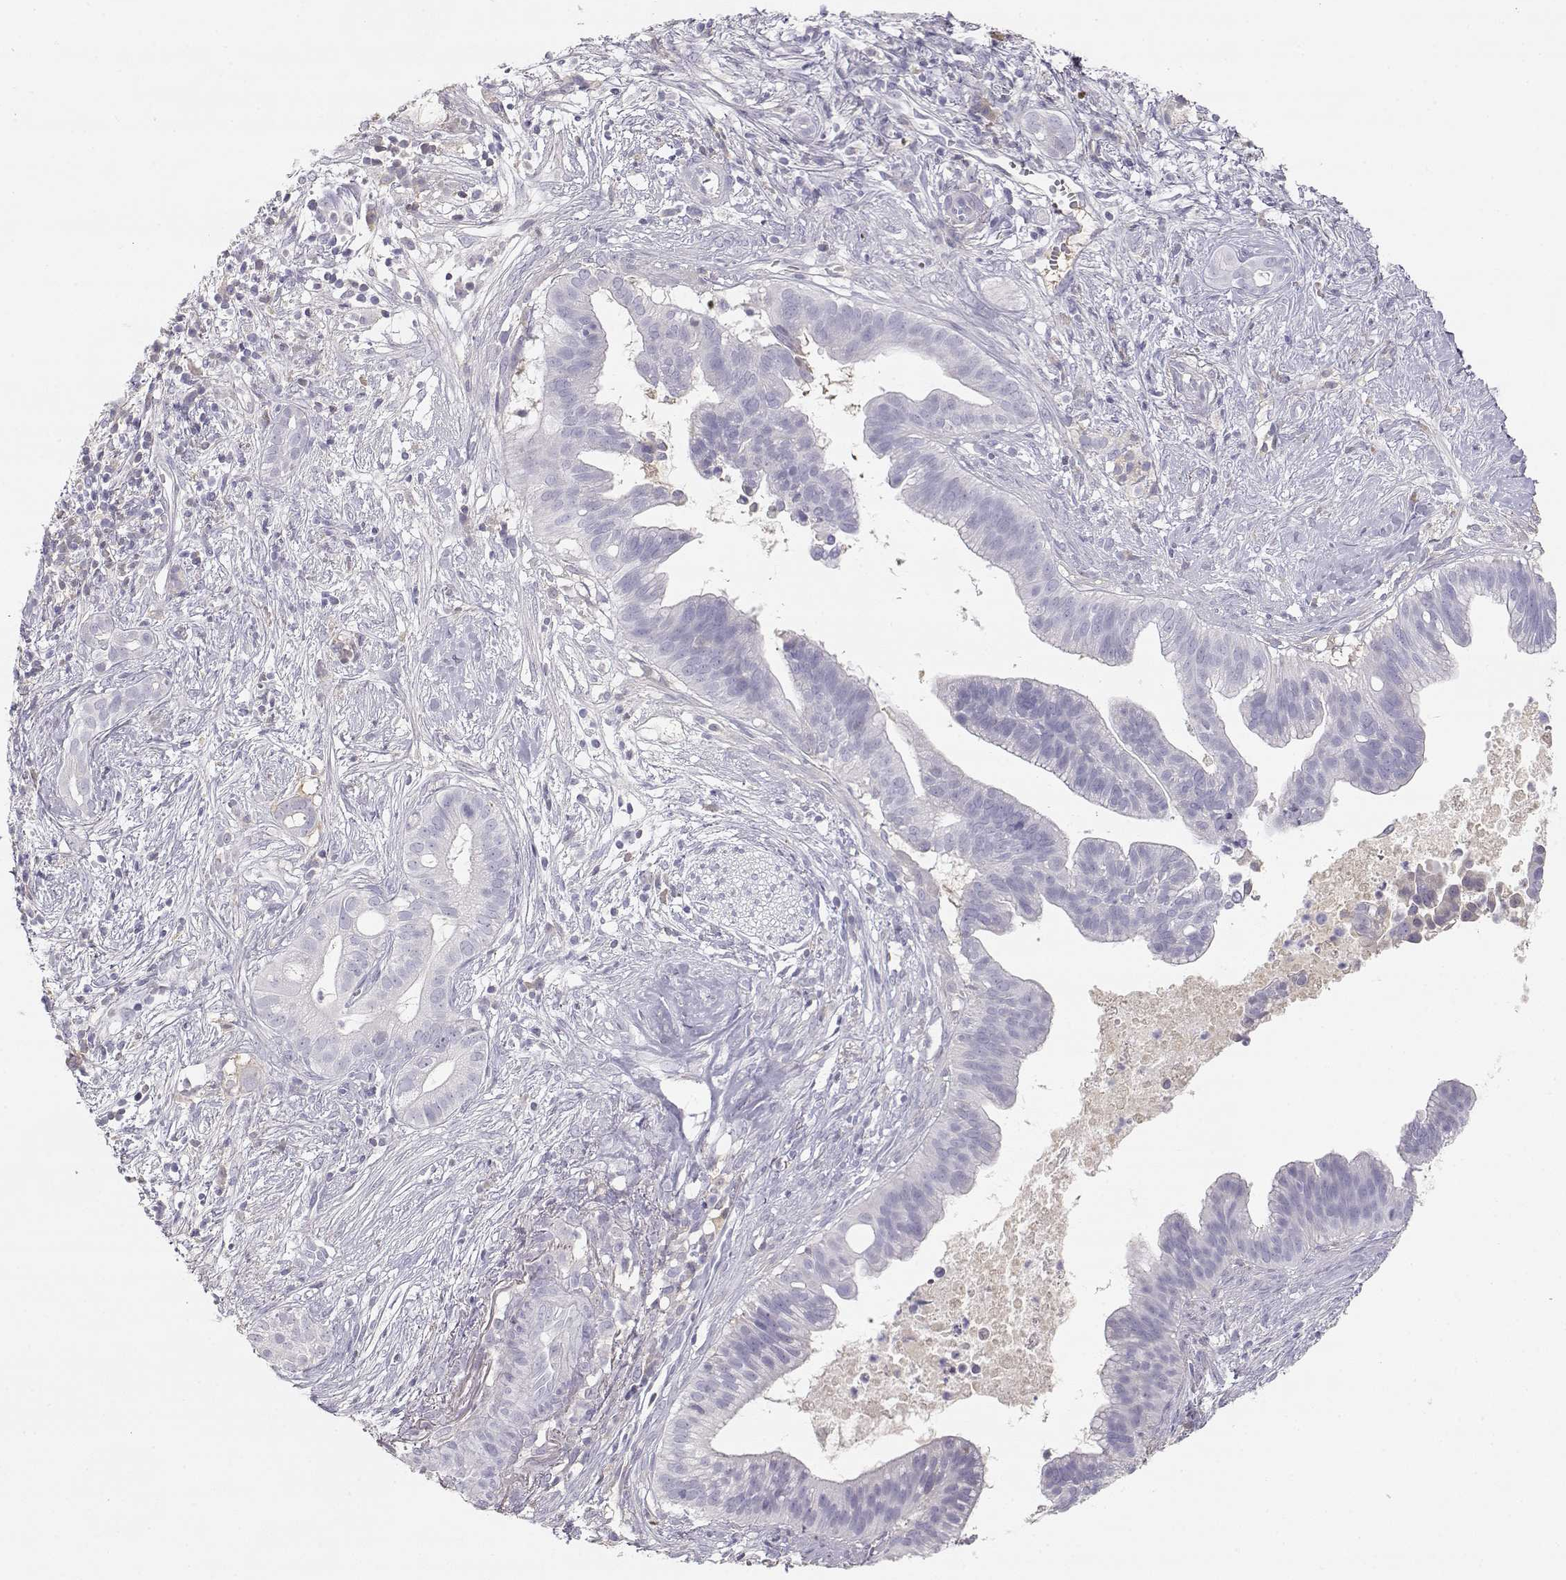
{"staining": {"intensity": "negative", "quantity": "none", "location": "none"}, "tissue": "pancreatic cancer", "cell_type": "Tumor cells", "image_type": "cancer", "snomed": [{"axis": "morphology", "description": "Adenocarcinoma, NOS"}, {"axis": "topography", "description": "Pancreas"}], "caption": "Protein analysis of pancreatic cancer (adenocarcinoma) displays no significant expression in tumor cells.", "gene": "SLCO6A1", "patient": {"sex": "male", "age": 61}}